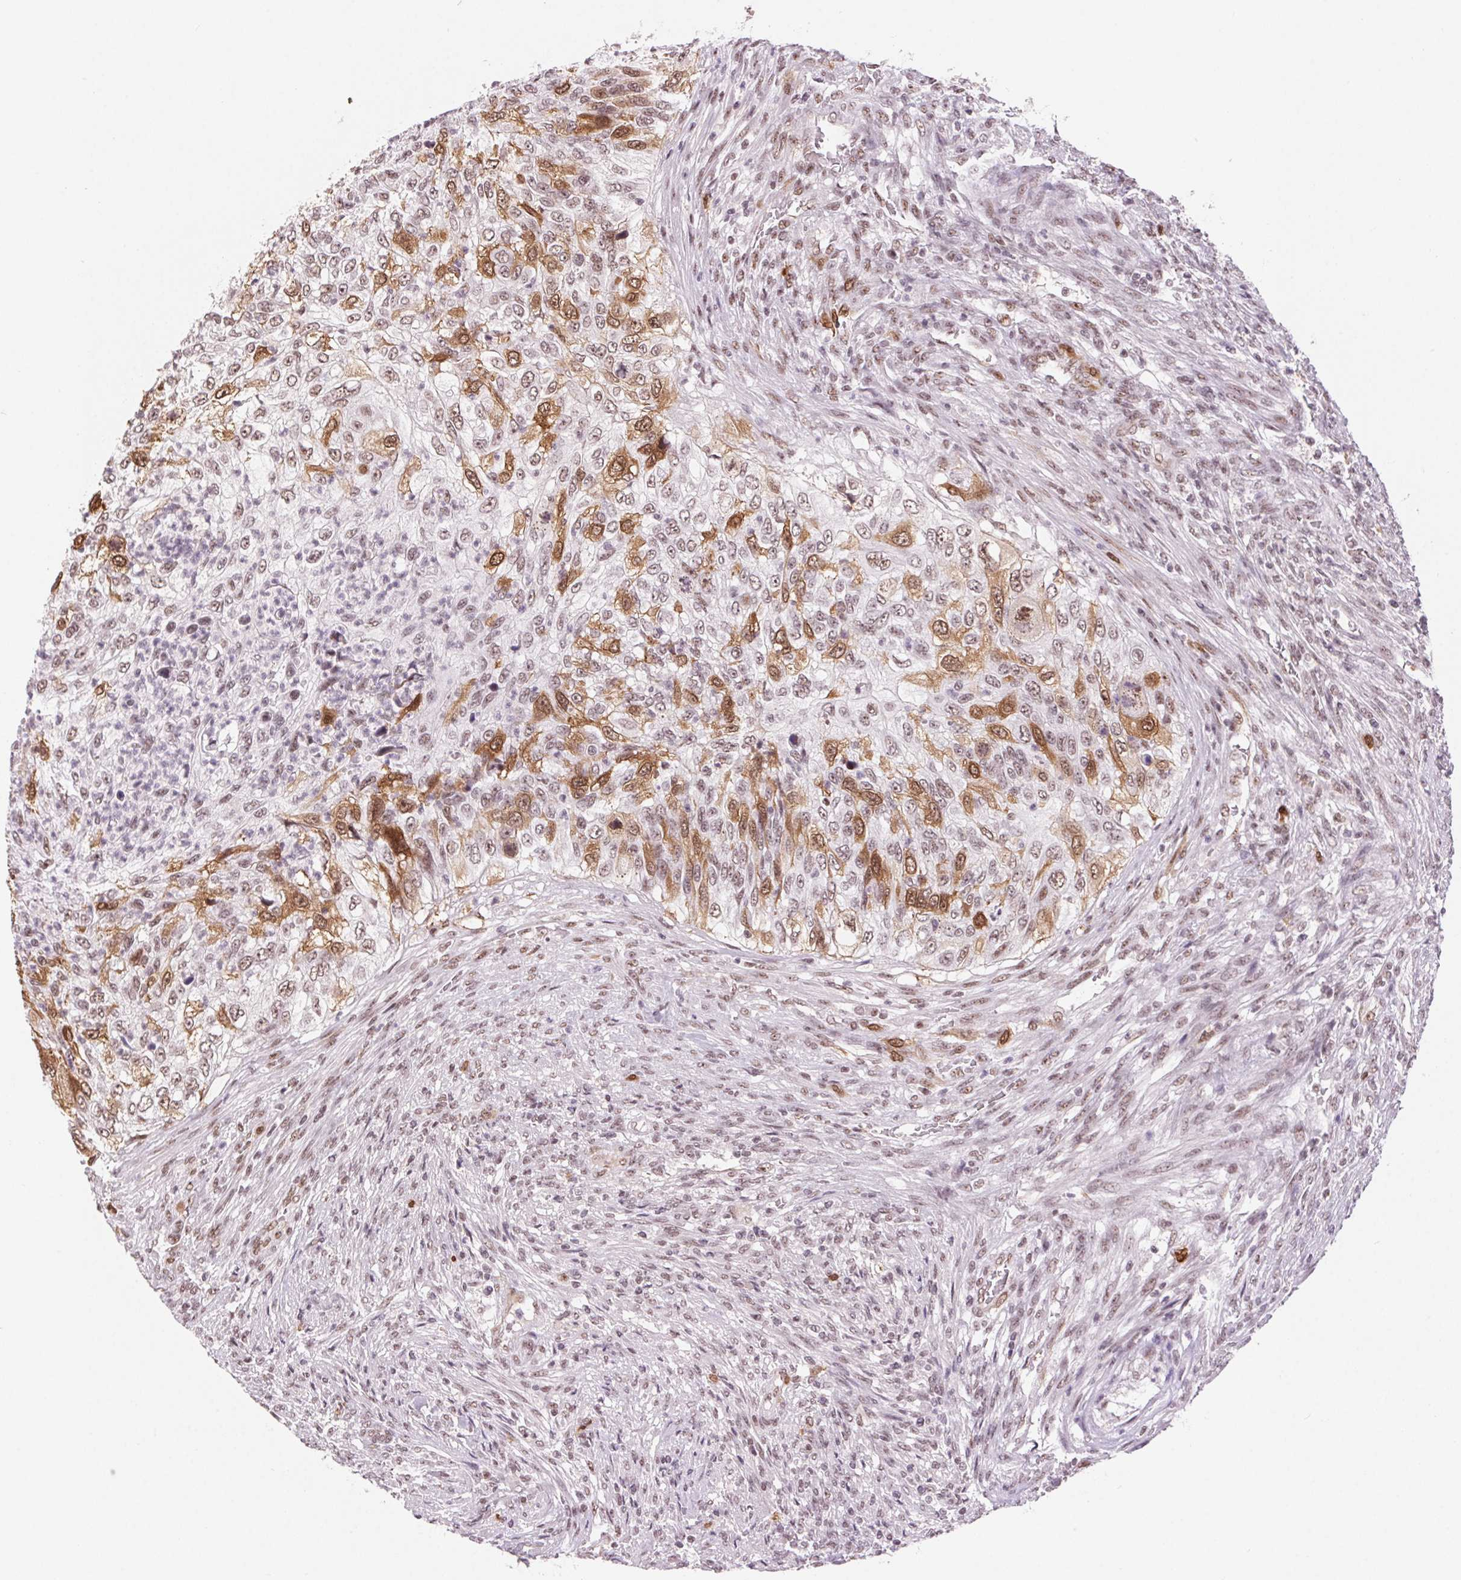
{"staining": {"intensity": "moderate", "quantity": "25%-75%", "location": "cytoplasmic/membranous,nuclear"}, "tissue": "urothelial cancer", "cell_type": "Tumor cells", "image_type": "cancer", "snomed": [{"axis": "morphology", "description": "Urothelial carcinoma, High grade"}, {"axis": "topography", "description": "Urinary bladder"}], "caption": "Protein staining of high-grade urothelial carcinoma tissue demonstrates moderate cytoplasmic/membranous and nuclear positivity in about 25%-75% of tumor cells.", "gene": "CD2BP2", "patient": {"sex": "female", "age": 60}}